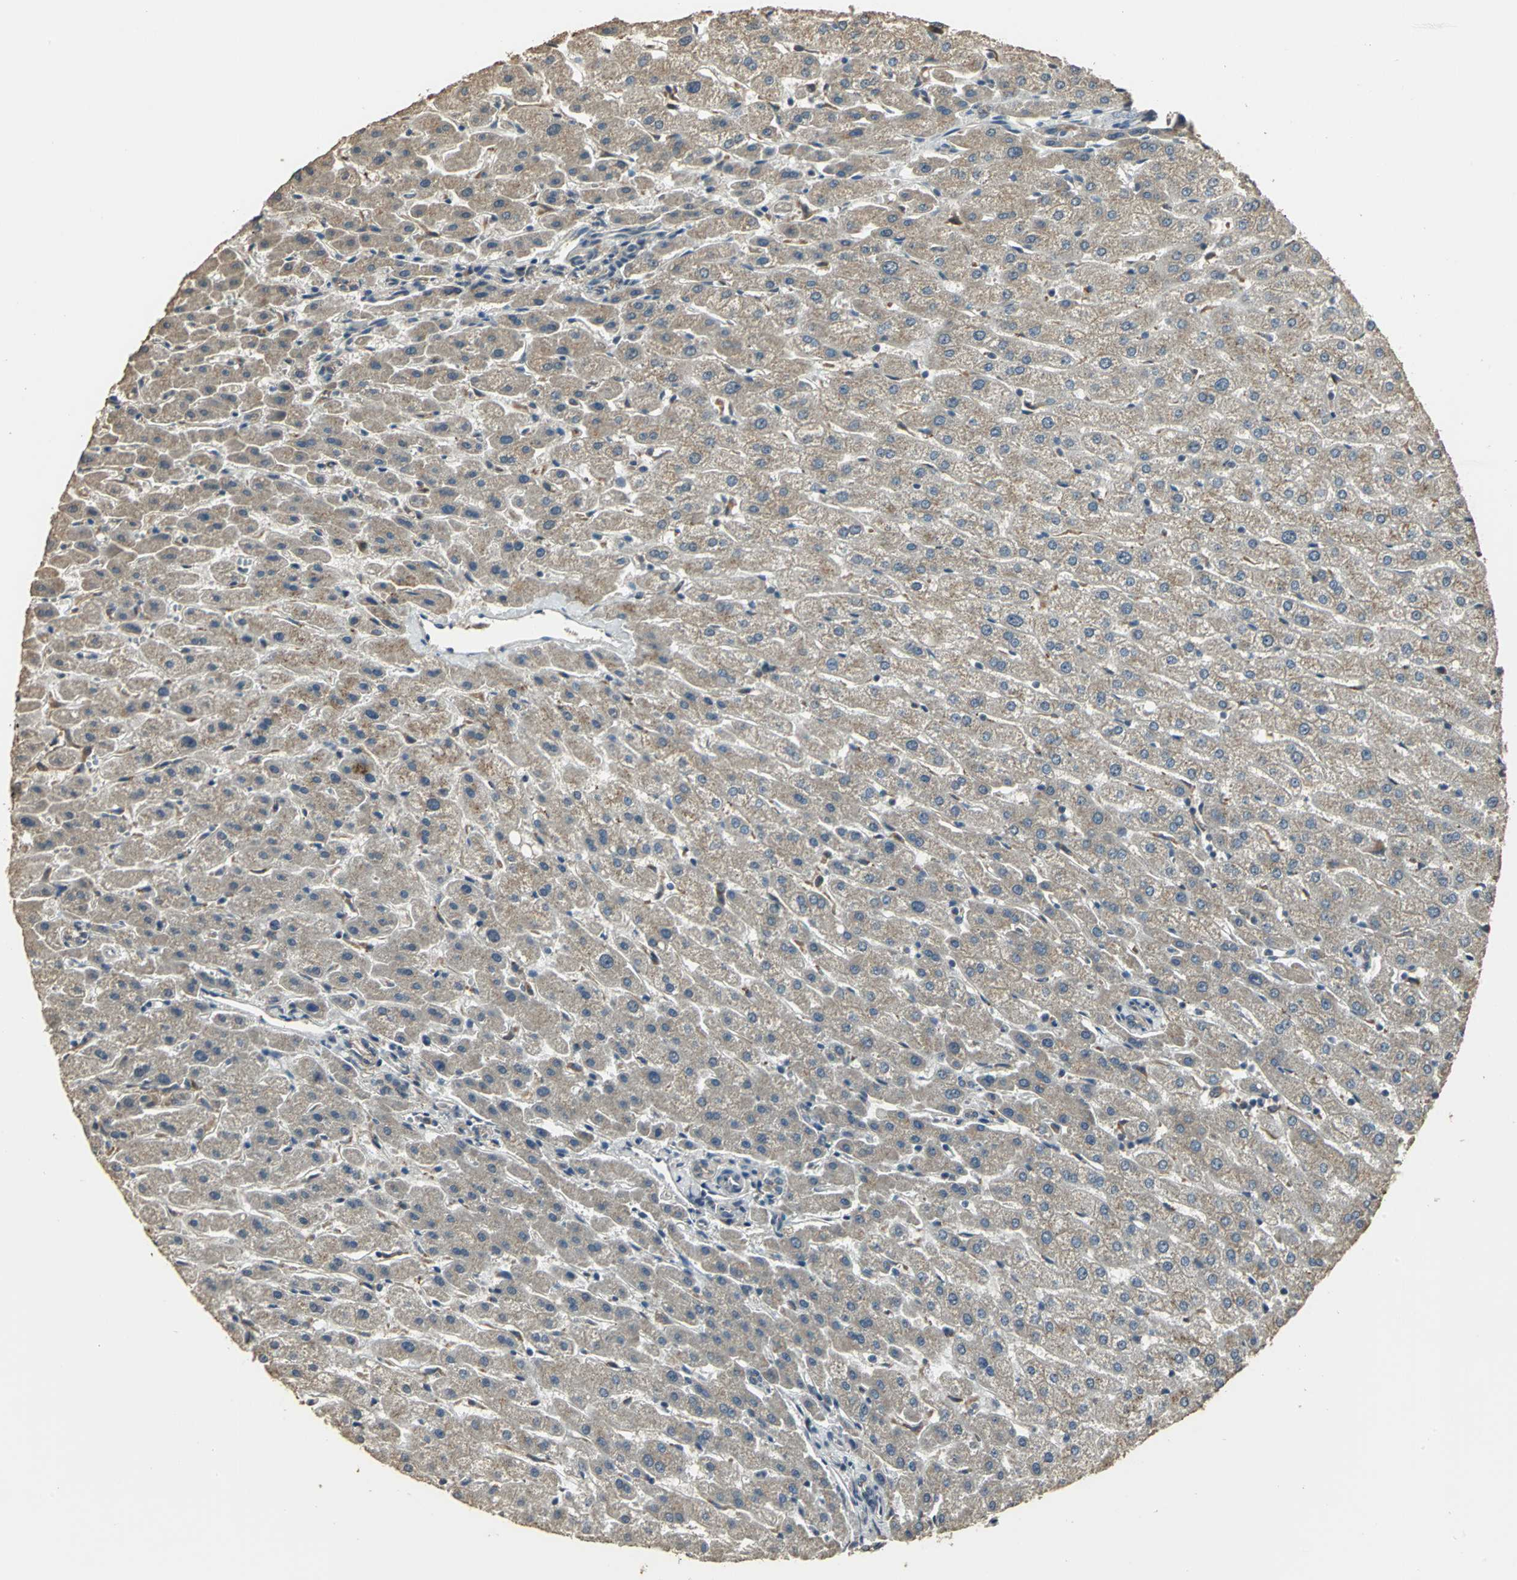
{"staining": {"intensity": "weak", "quantity": "<25%", "location": "cytoplasmic/membranous"}, "tissue": "liver", "cell_type": "Cholangiocytes", "image_type": "normal", "snomed": [{"axis": "morphology", "description": "Normal tissue, NOS"}, {"axis": "morphology", "description": "Fibrosis, NOS"}, {"axis": "topography", "description": "Liver"}], "caption": "An immunohistochemistry (IHC) image of normal liver is shown. There is no staining in cholangiocytes of liver.", "gene": "UCHL5", "patient": {"sex": "female", "age": 29}}